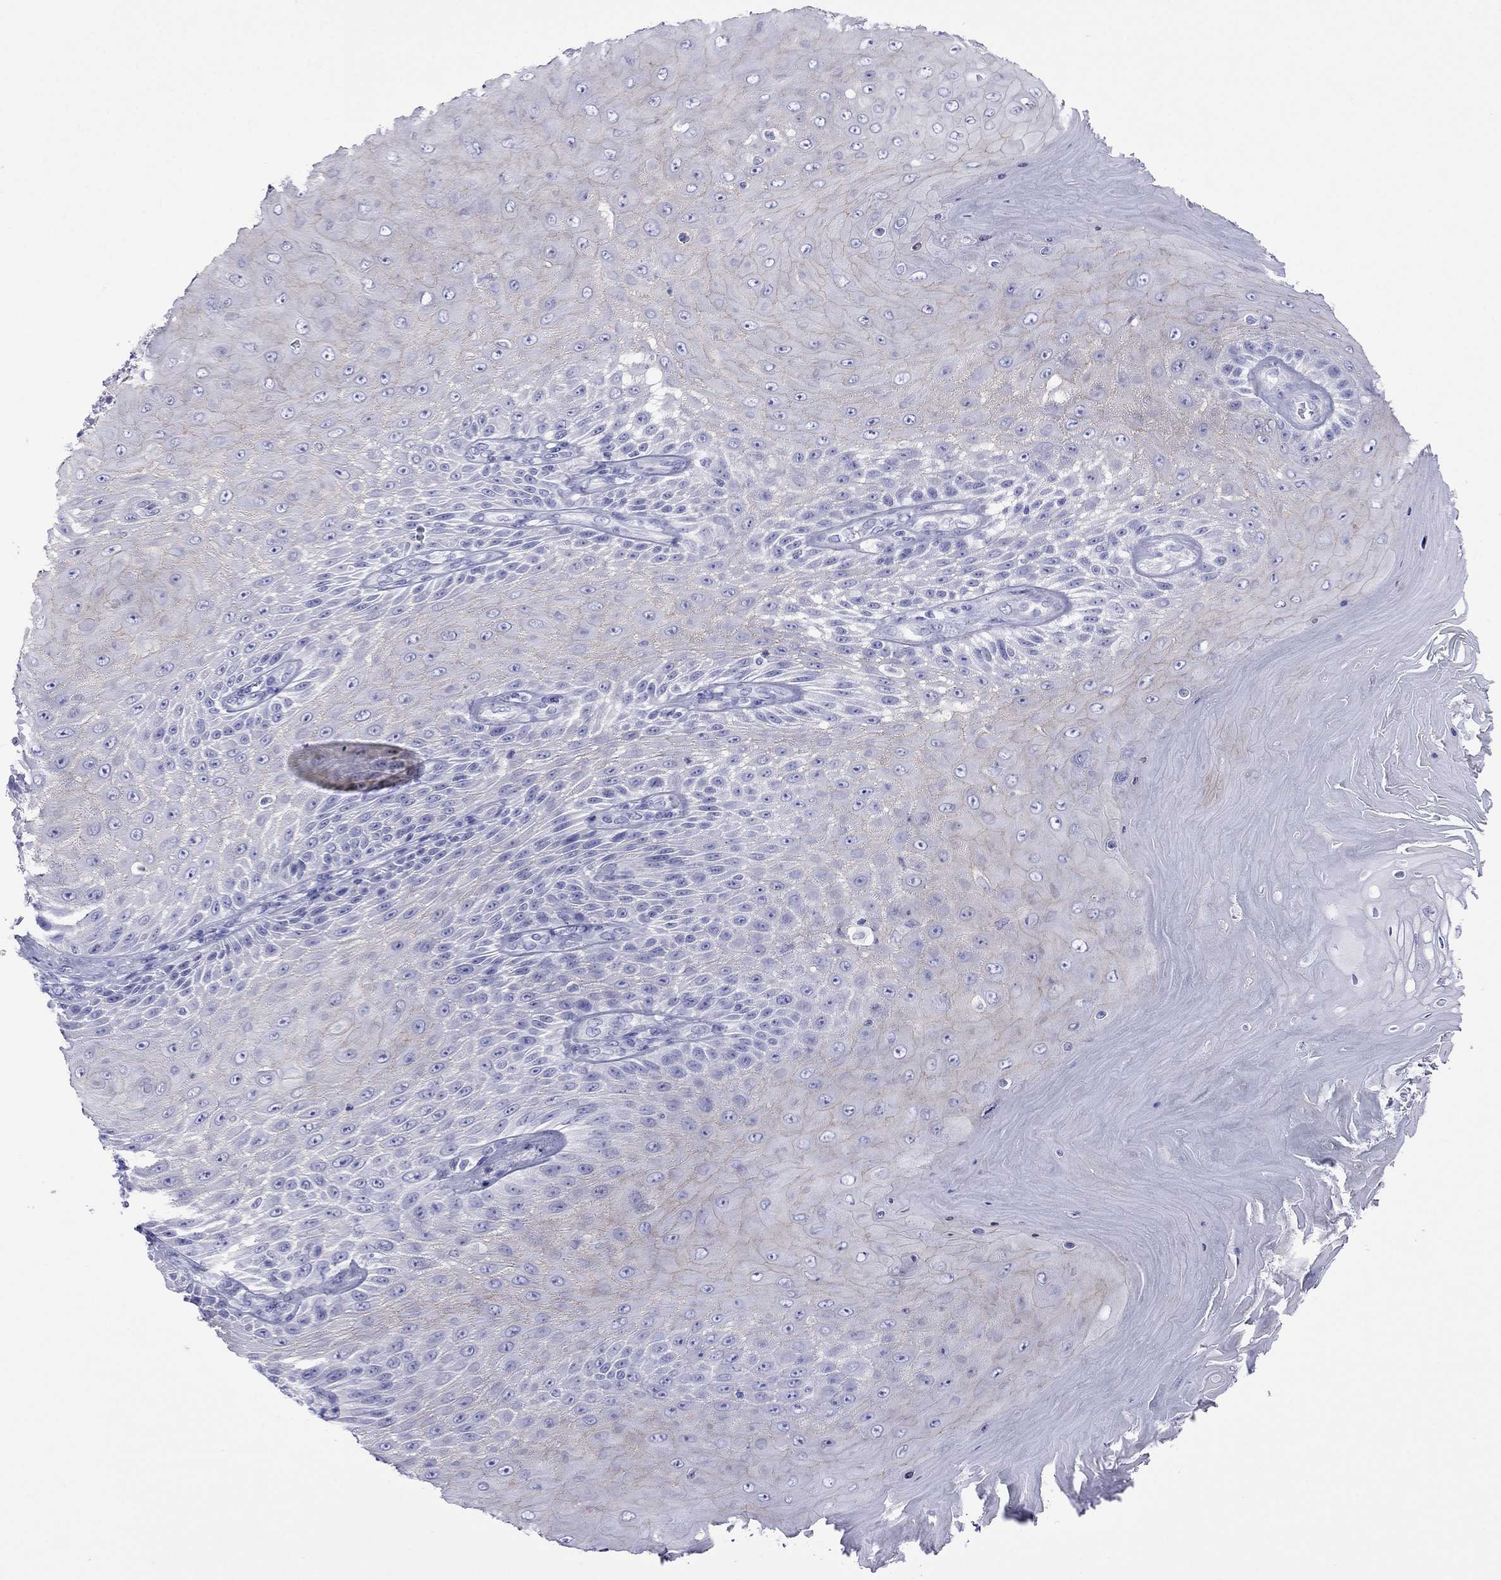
{"staining": {"intensity": "negative", "quantity": "none", "location": "none"}, "tissue": "skin cancer", "cell_type": "Tumor cells", "image_type": "cancer", "snomed": [{"axis": "morphology", "description": "Squamous cell carcinoma, NOS"}, {"axis": "topography", "description": "Skin"}], "caption": "An image of human skin squamous cell carcinoma is negative for staining in tumor cells.", "gene": "PCDHA6", "patient": {"sex": "male", "age": 62}}